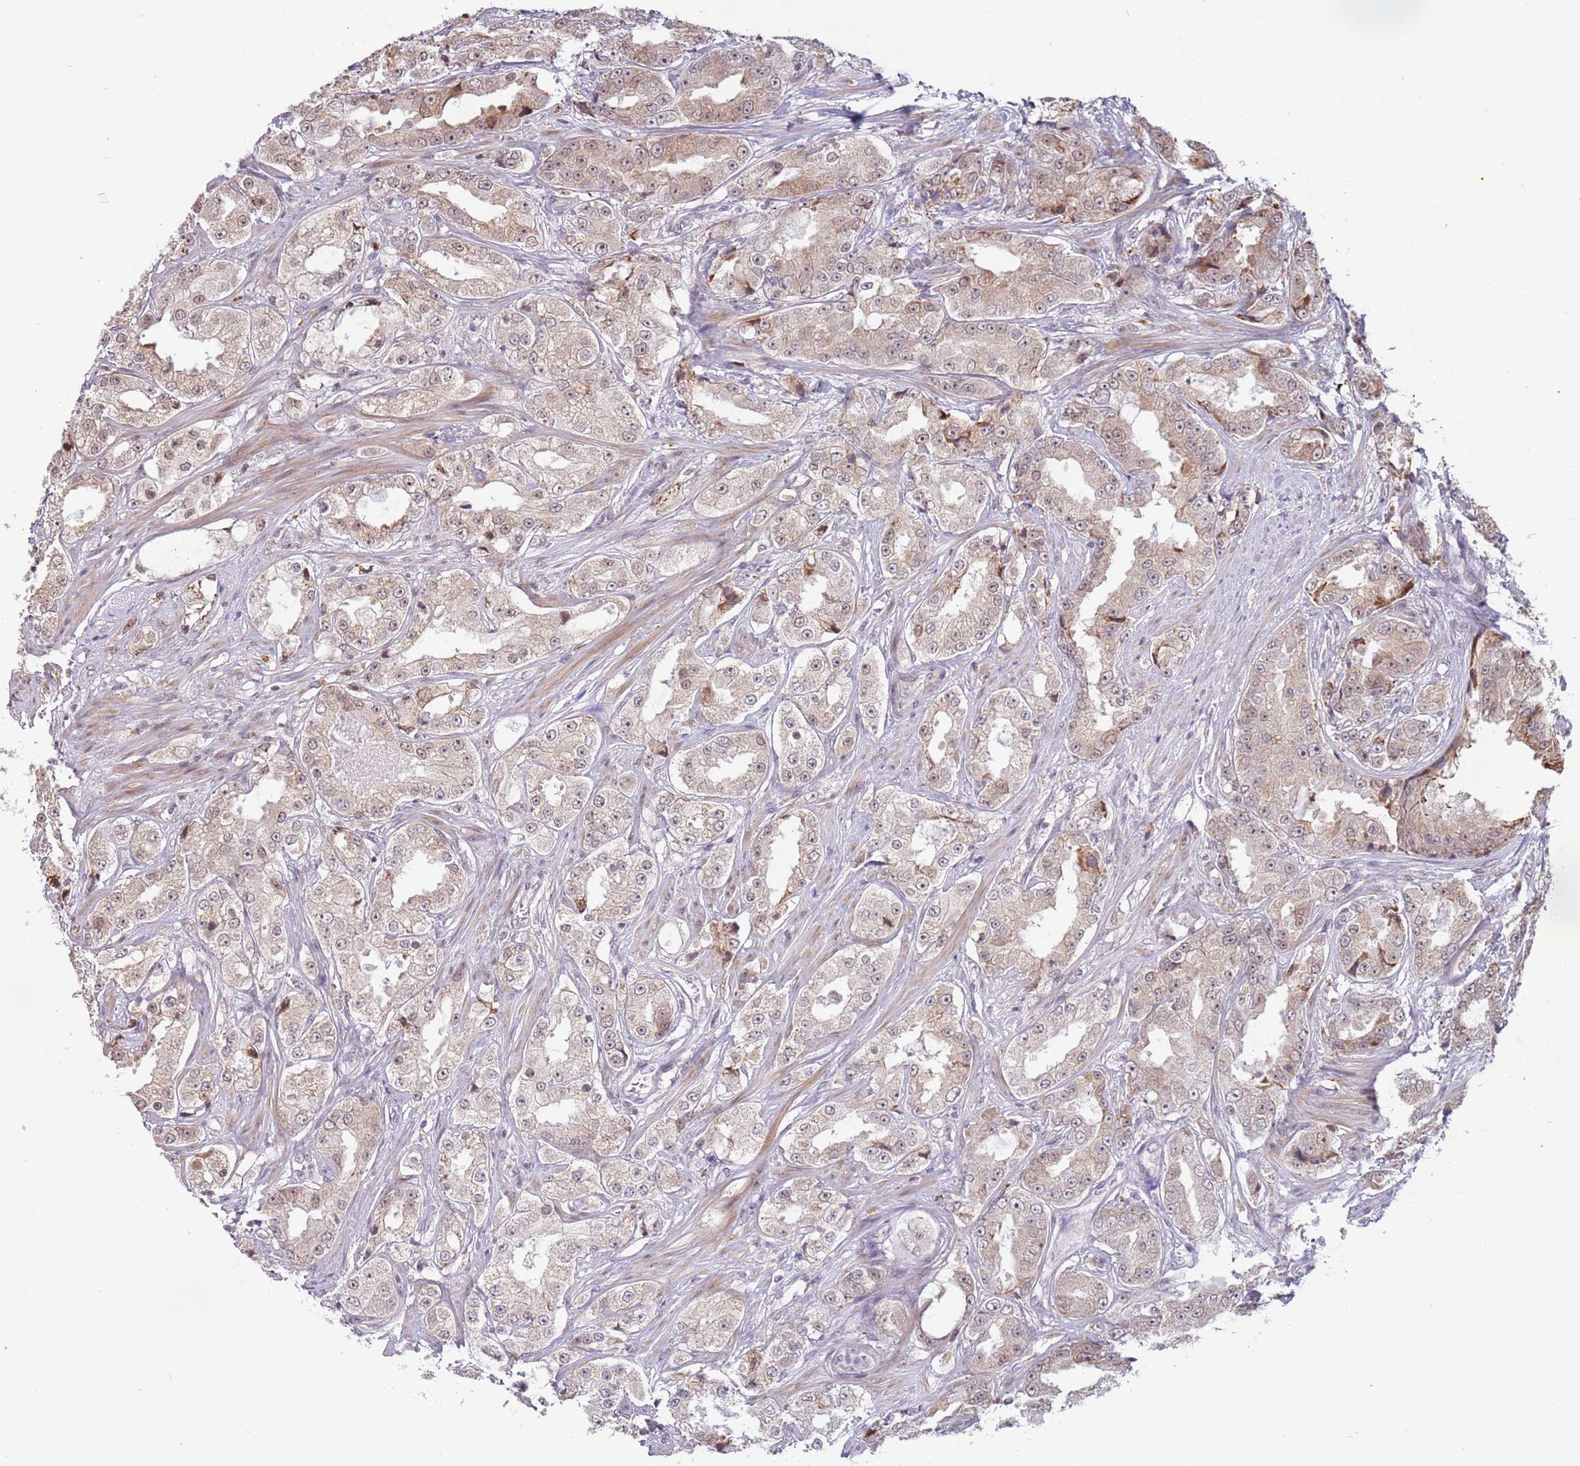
{"staining": {"intensity": "weak", "quantity": ">75%", "location": "cytoplasmic/membranous,nuclear"}, "tissue": "prostate cancer", "cell_type": "Tumor cells", "image_type": "cancer", "snomed": [{"axis": "morphology", "description": "Adenocarcinoma, High grade"}, {"axis": "topography", "description": "Prostate"}], "caption": "Prostate cancer stained with a brown dye reveals weak cytoplasmic/membranous and nuclear positive staining in approximately >75% of tumor cells.", "gene": "BARD1", "patient": {"sex": "male", "age": 73}}